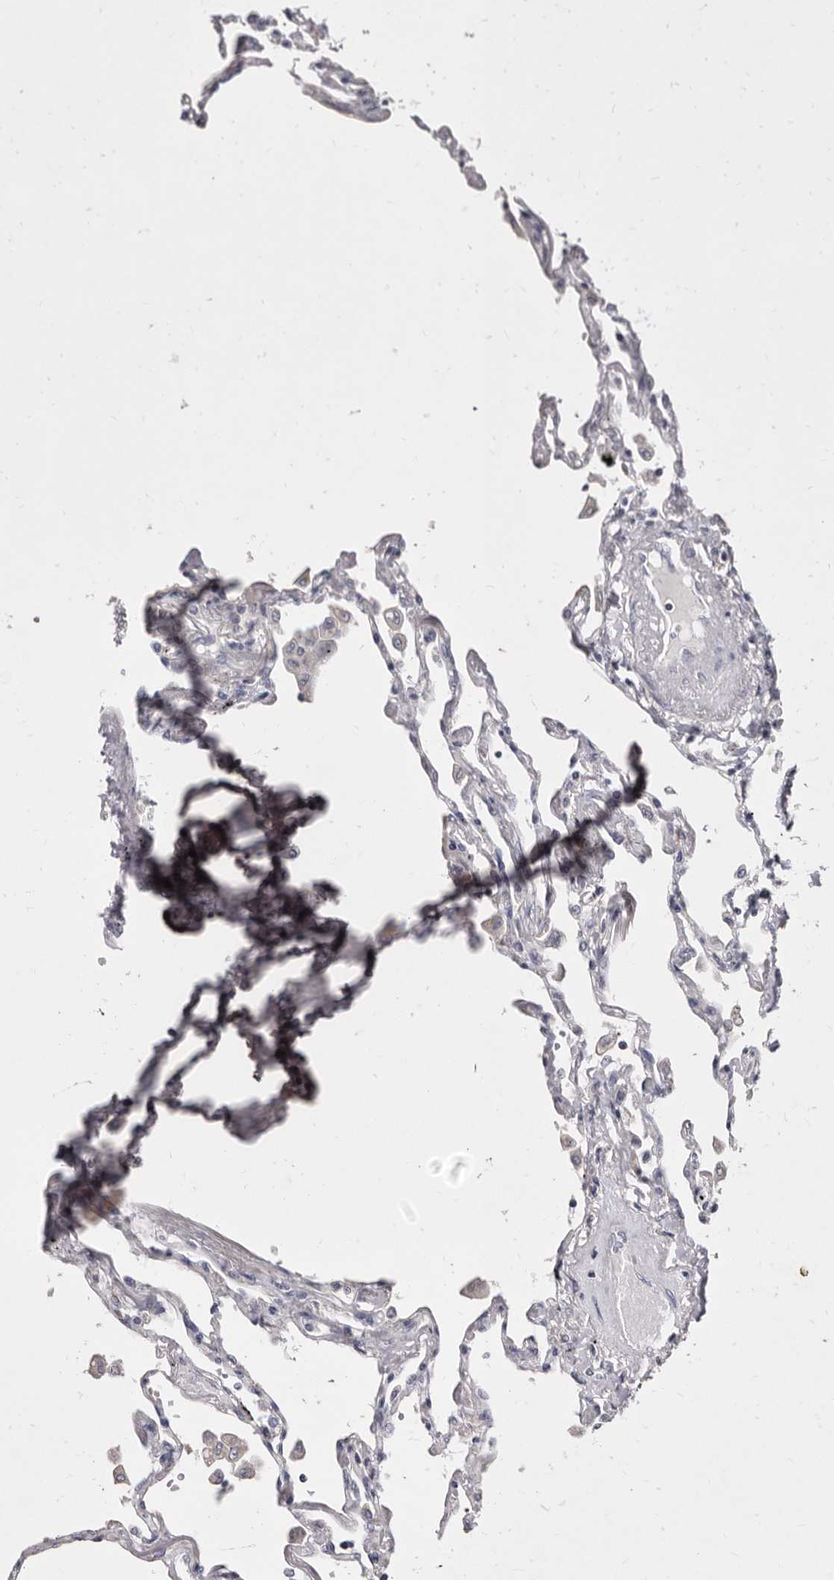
{"staining": {"intensity": "negative", "quantity": "none", "location": "none"}, "tissue": "lung", "cell_type": "Alveolar cells", "image_type": "normal", "snomed": [{"axis": "morphology", "description": "Normal tissue, NOS"}, {"axis": "topography", "description": "Lung"}], "caption": "IHC of unremarkable human lung shows no staining in alveolar cells.", "gene": "CYP2E1", "patient": {"sex": "female", "age": 67}}